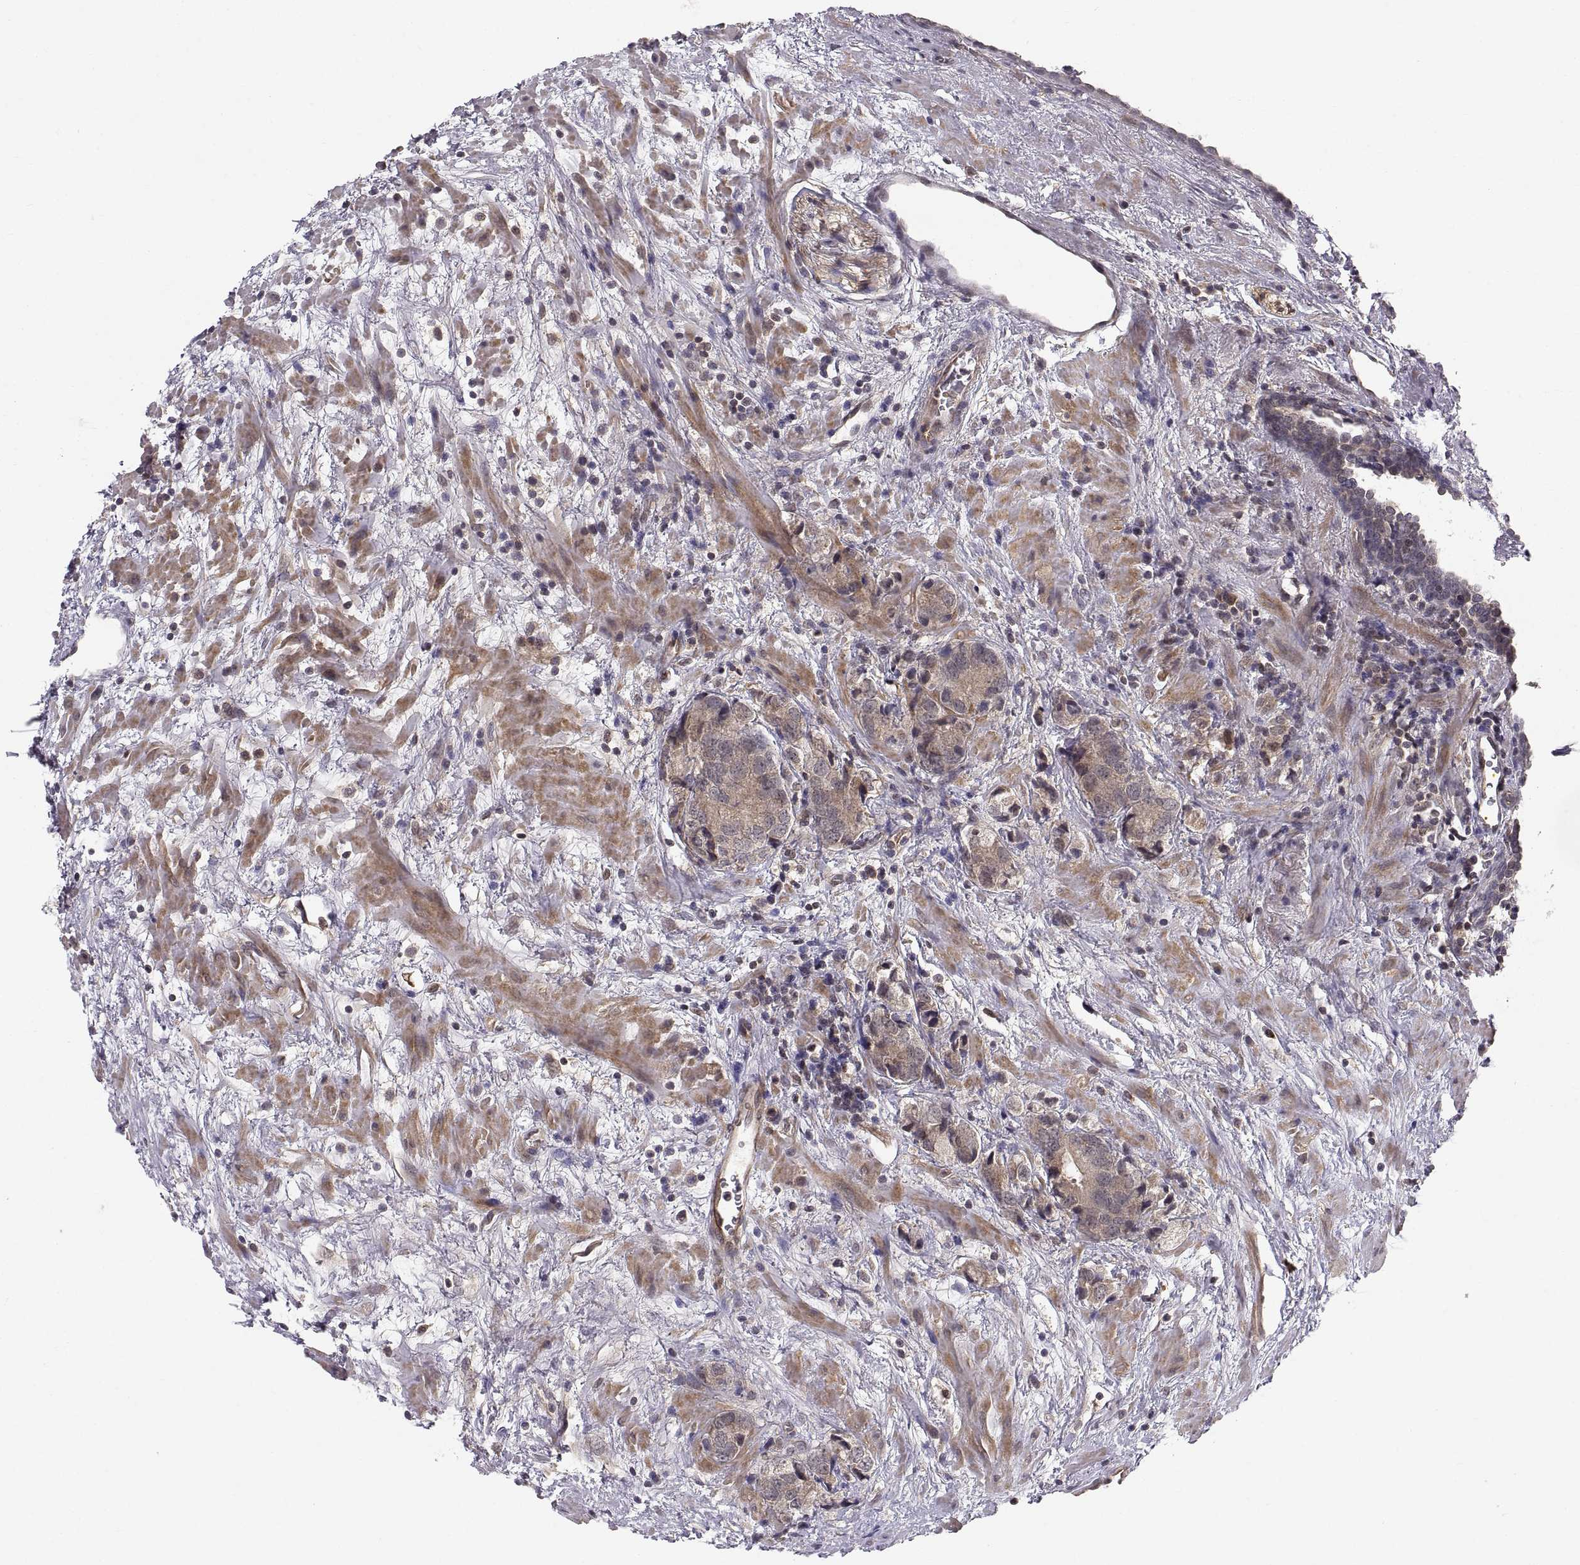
{"staining": {"intensity": "weak", "quantity": "25%-75%", "location": "cytoplasmic/membranous"}, "tissue": "prostate cancer", "cell_type": "Tumor cells", "image_type": "cancer", "snomed": [{"axis": "morphology", "description": "Adenocarcinoma, NOS"}, {"axis": "topography", "description": "Prostate and seminal vesicle, NOS"}], "caption": "Weak cytoplasmic/membranous staining for a protein is present in about 25%-75% of tumor cells of prostate adenocarcinoma using IHC.", "gene": "ABL2", "patient": {"sex": "male", "age": 63}}